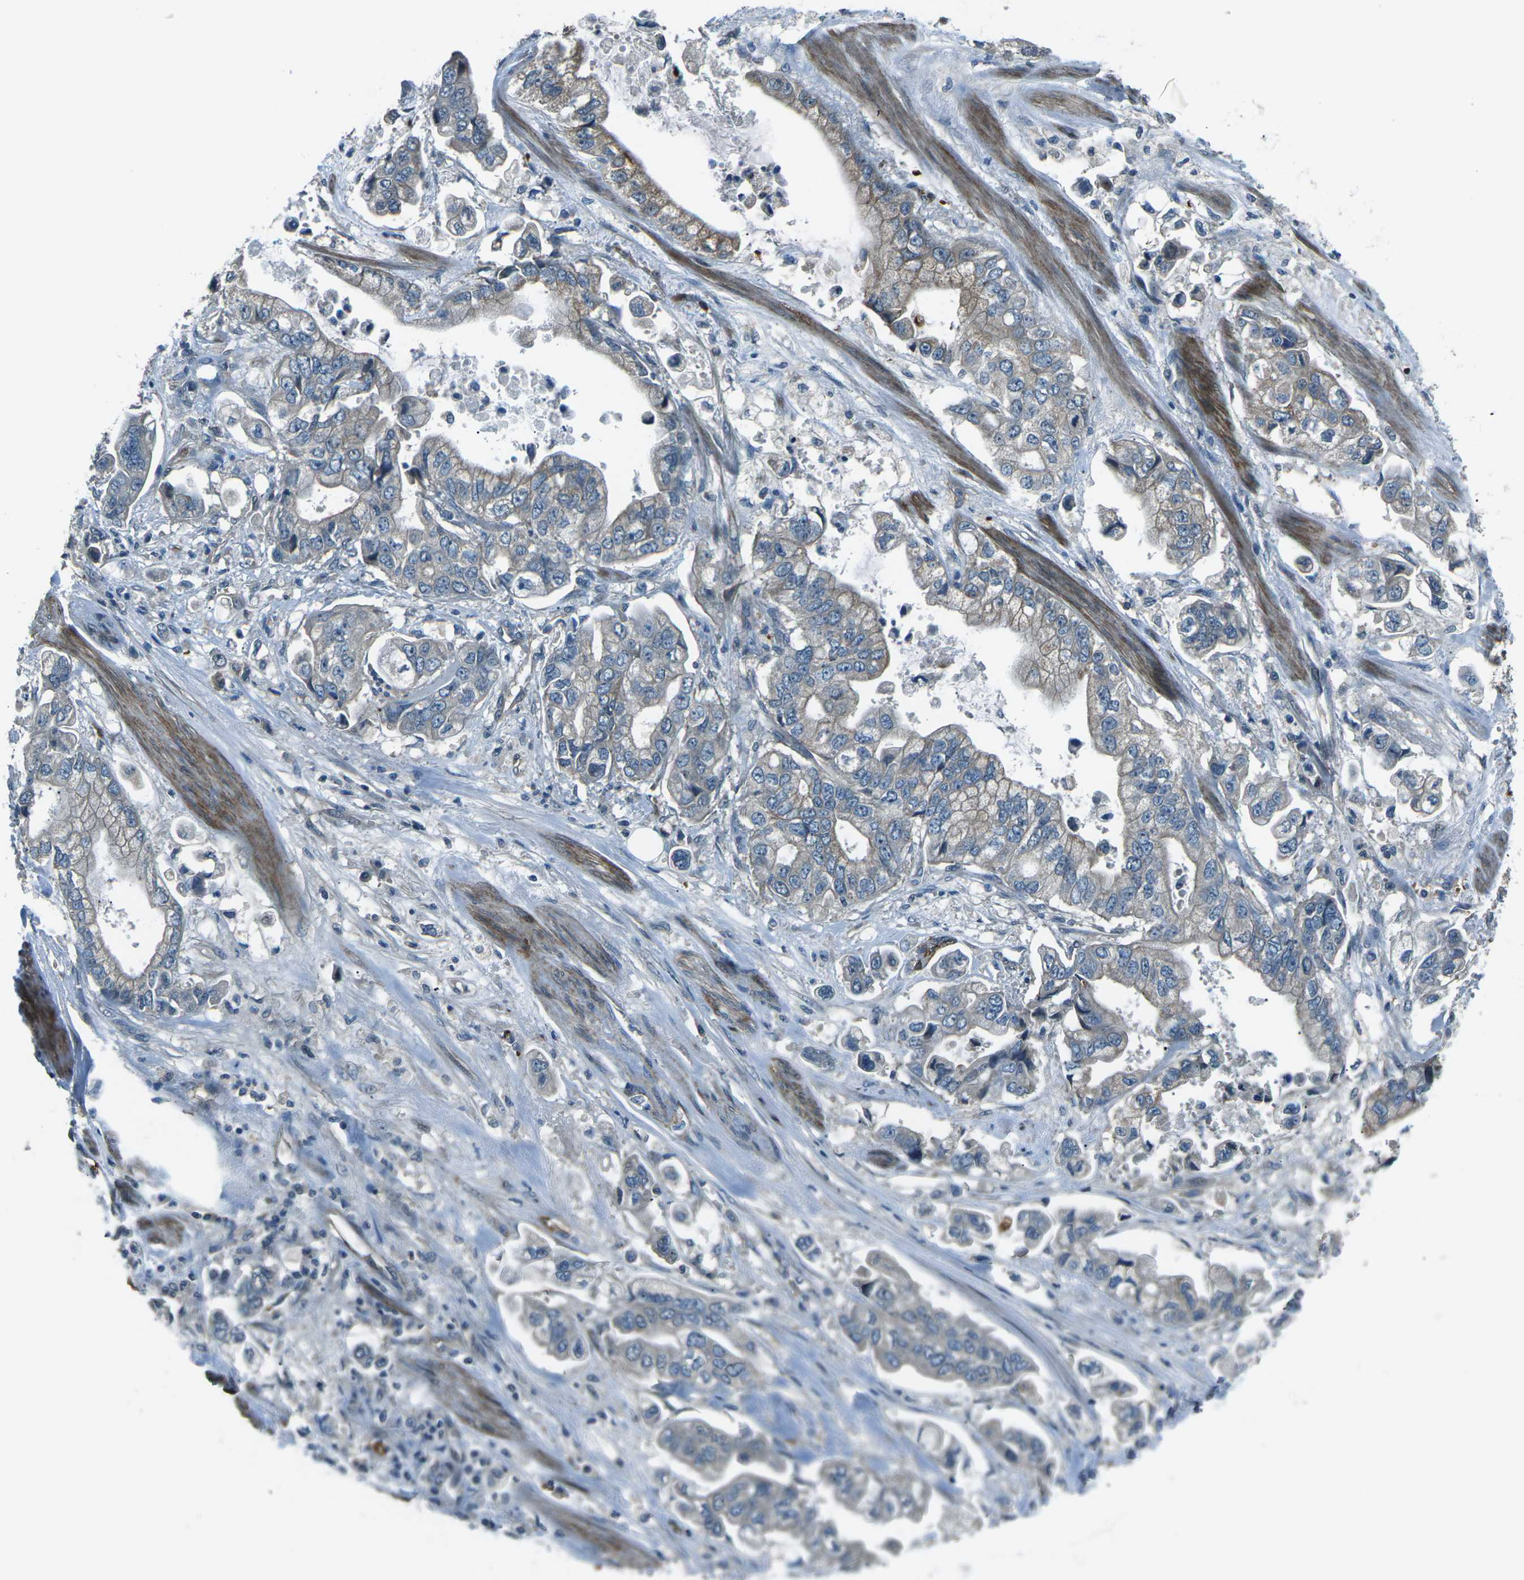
{"staining": {"intensity": "weak", "quantity": "<25%", "location": "cytoplasmic/membranous"}, "tissue": "stomach cancer", "cell_type": "Tumor cells", "image_type": "cancer", "snomed": [{"axis": "morphology", "description": "Normal tissue, NOS"}, {"axis": "morphology", "description": "Adenocarcinoma, NOS"}, {"axis": "topography", "description": "Stomach"}], "caption": "Stomach adenocarcinoma was stained to show a protein in brown. There is no significant staining in tumor cells.", "gene": "AFAP1", "patient": {"sex": "male", "age": 62}}